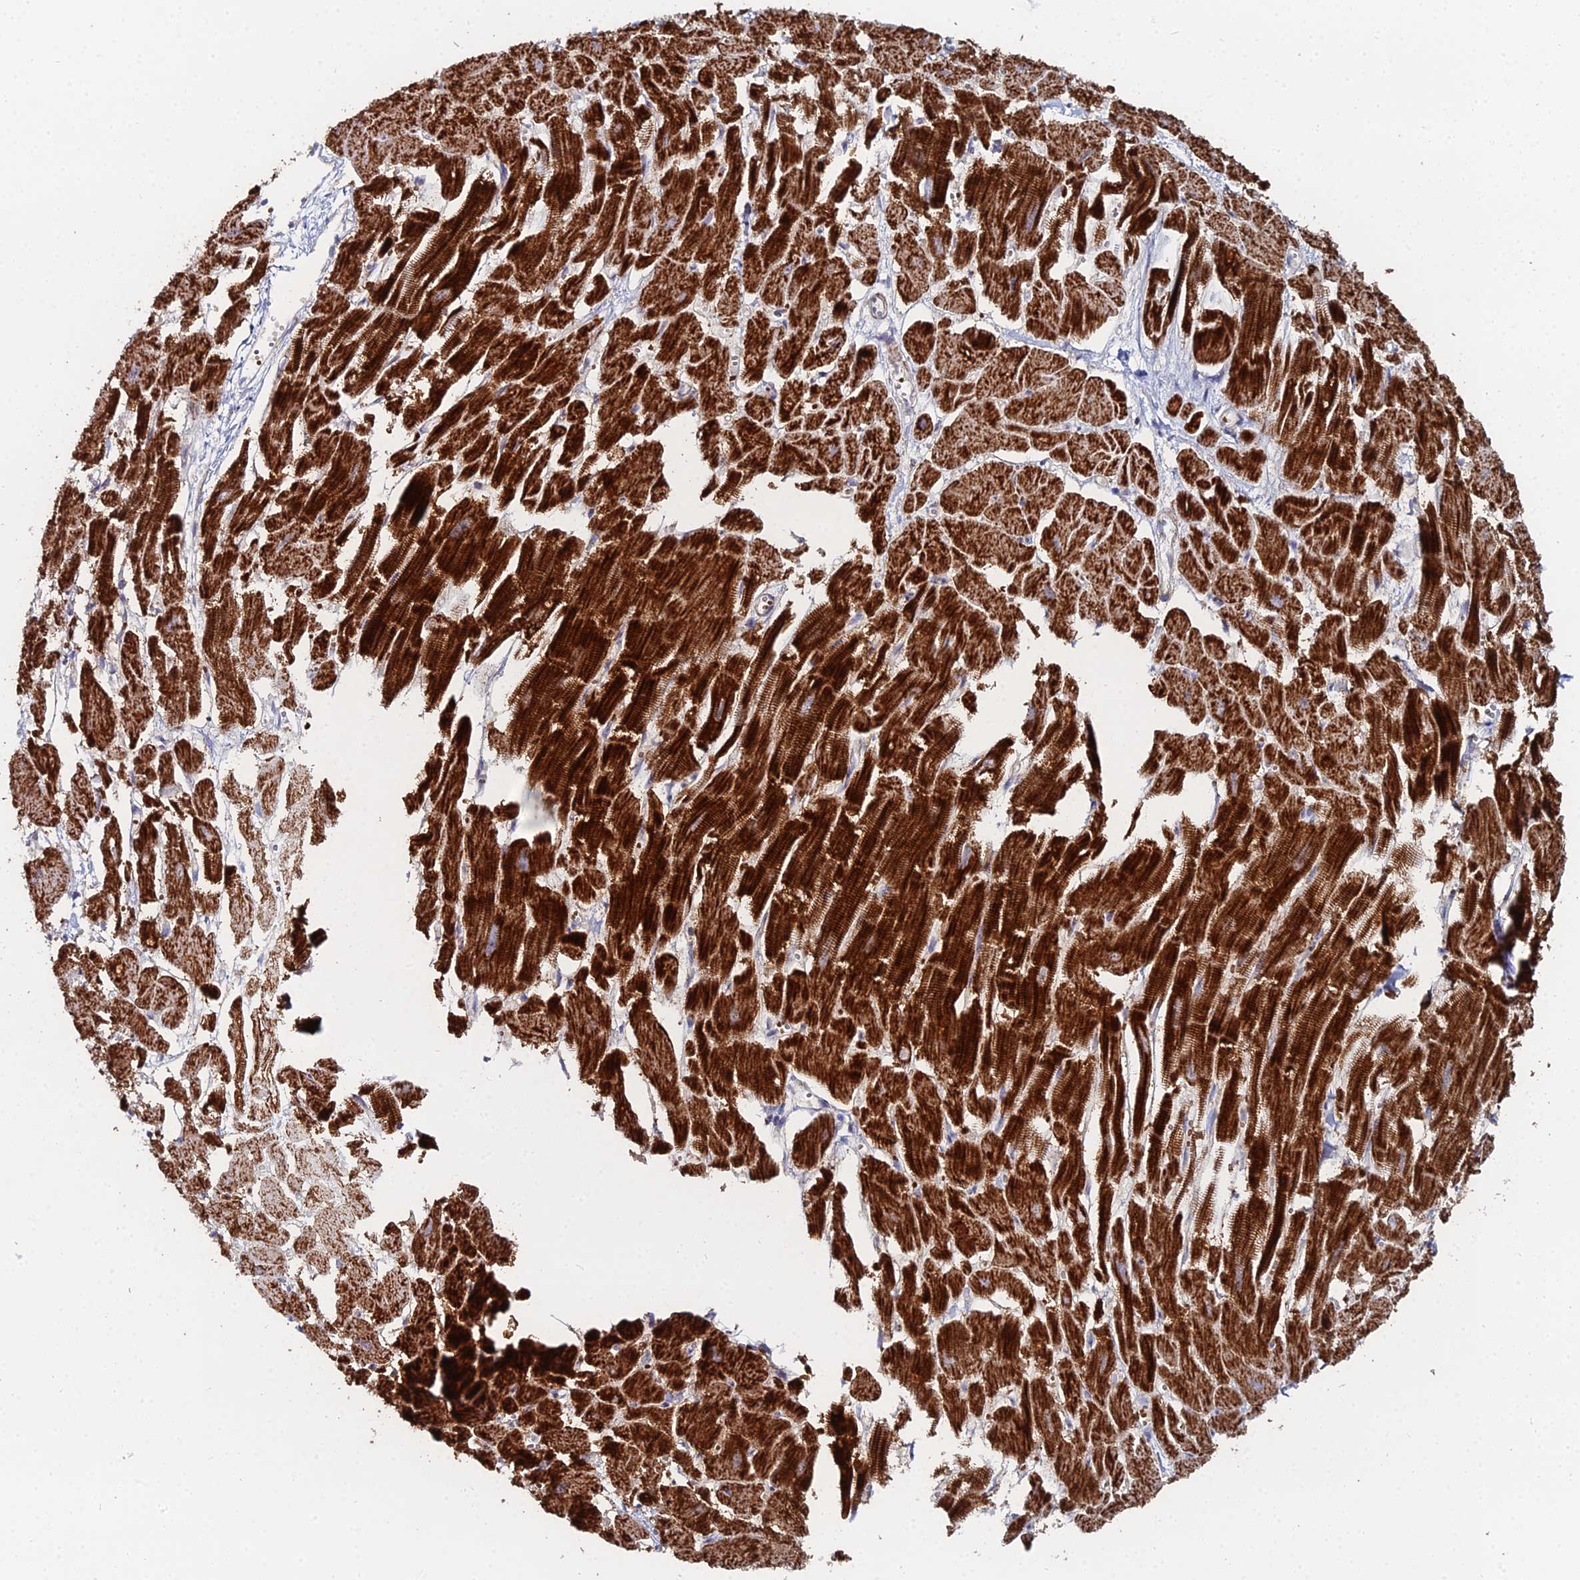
{"staining": {"intensity": "strong", "quantity": ">75%", "location": "cytoplasmic/membranous"}, "tissue": "heart muscle", "cell_type": "Cardiomyocytes", "image_type": "normal", "snomed": [{"axis": "morphology", "description": "Normal tissue, NOS"}, {"axis": "topography", "description": "Heart"}], "caption": "About >75% of cardiomyocytes in benign heart muscle reveal strong cytoplasmic/membranous protein positivity as visualized by brown immunohistochemical staining.", "gene": "MPC1", "patient": {"sex": "male", "age": 54}}